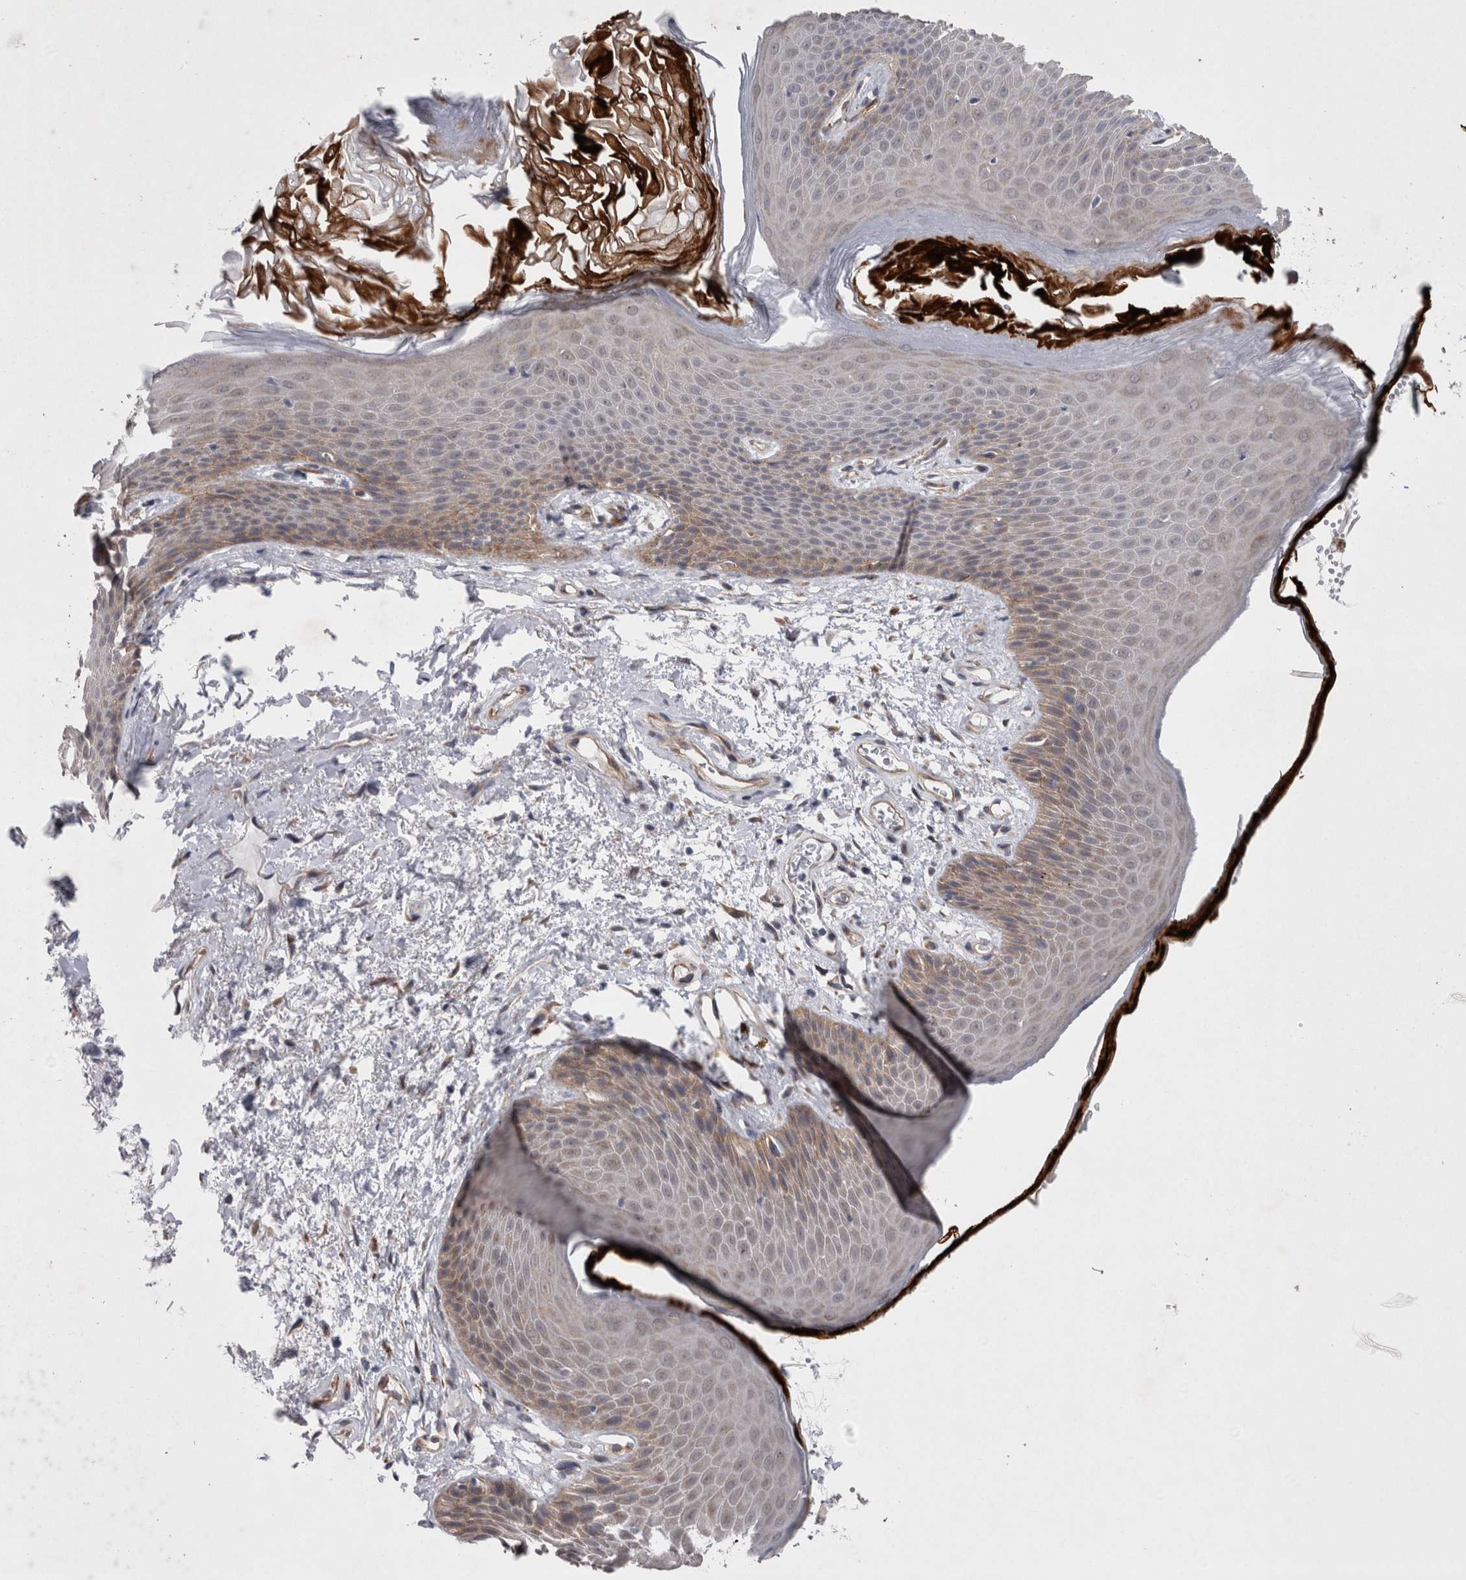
{"staining": {"intensity": "weak", "quantity": "<25%", "location": "cytoplasmic/membranous"}, "tissue": "skin", "cell_type": "Epidermal cells", "image_type": "normal", "snomed": [{"axis": "morphology", "description": "Normal tissue, NOS"}, {"axis": "topography", "description": "Anal"}], "caption": "This is a micrograph of immunohistochemistry (IHC) staining of benign skin, which shows no staining in epidermal cells. The staining is performed using DAB (3,3'-diaminobenzidine) brown chromogen with nuclei counter-stained in using hematoxylin.", "gene": "DDX6", "patient": {"sex": "male", "age": 74}}